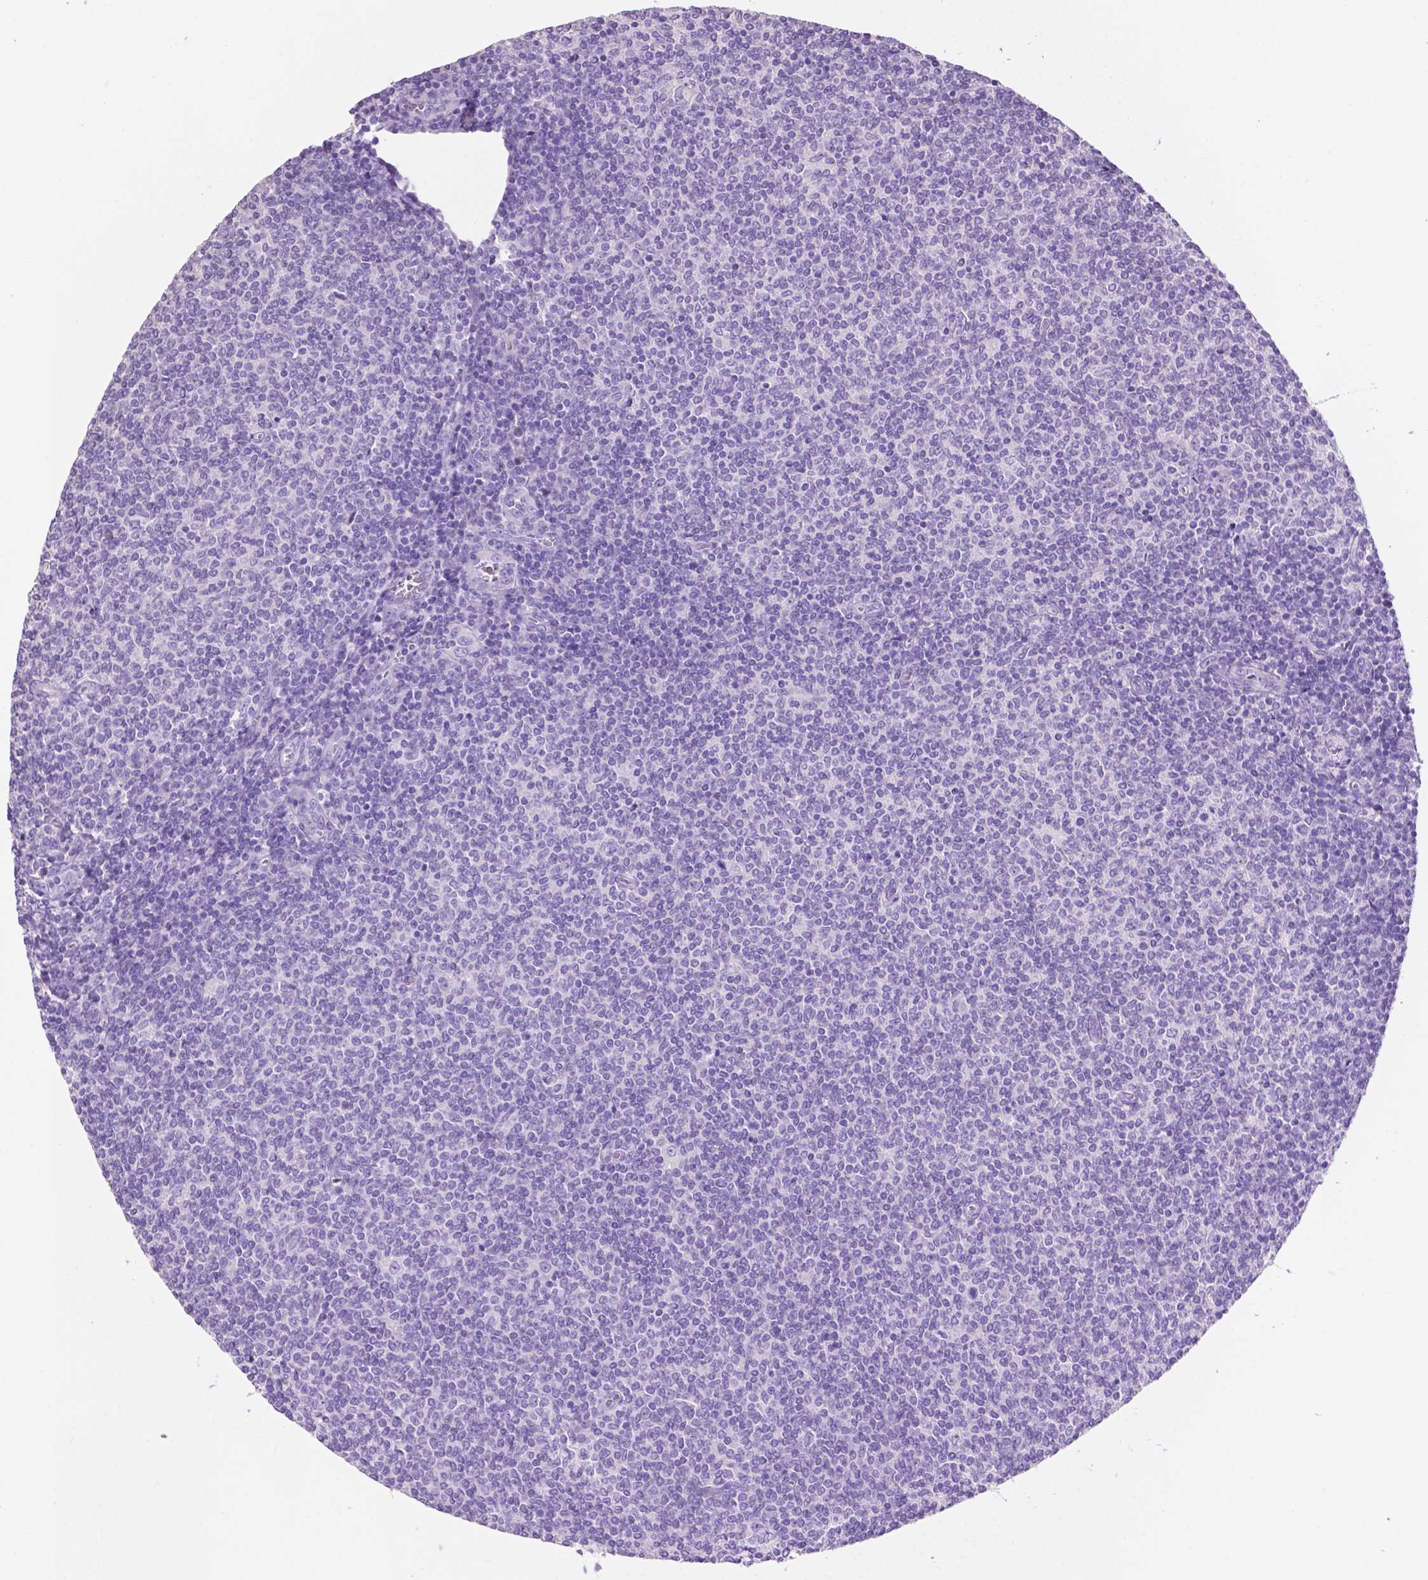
{"staining": {"intensity": "negative", "quantity": "none", "location": "none"}, "tissue": "lymphoma", "cell_type": "Tumor cells", "image_type": "cancer", "snomed": [{"axis": "morphology", "description": "Malignant lymphoma, non-Hodgkin's type, Low grade"}, {"axis": "topography", "description": "Lymph node"}], "caption": "The immunohistochemistry image has no significant expression in tumor cells of malignant lymphoma, non-Hodgkin's type (low-grade) tissue. The staining is performed using DAB (3,3'-diaminobenzidine) brown chromogen with nuclei counter-stained in using hematoxylin.", "gene": "CLDN17", "patient": {"sex": "male", "age": 52}}